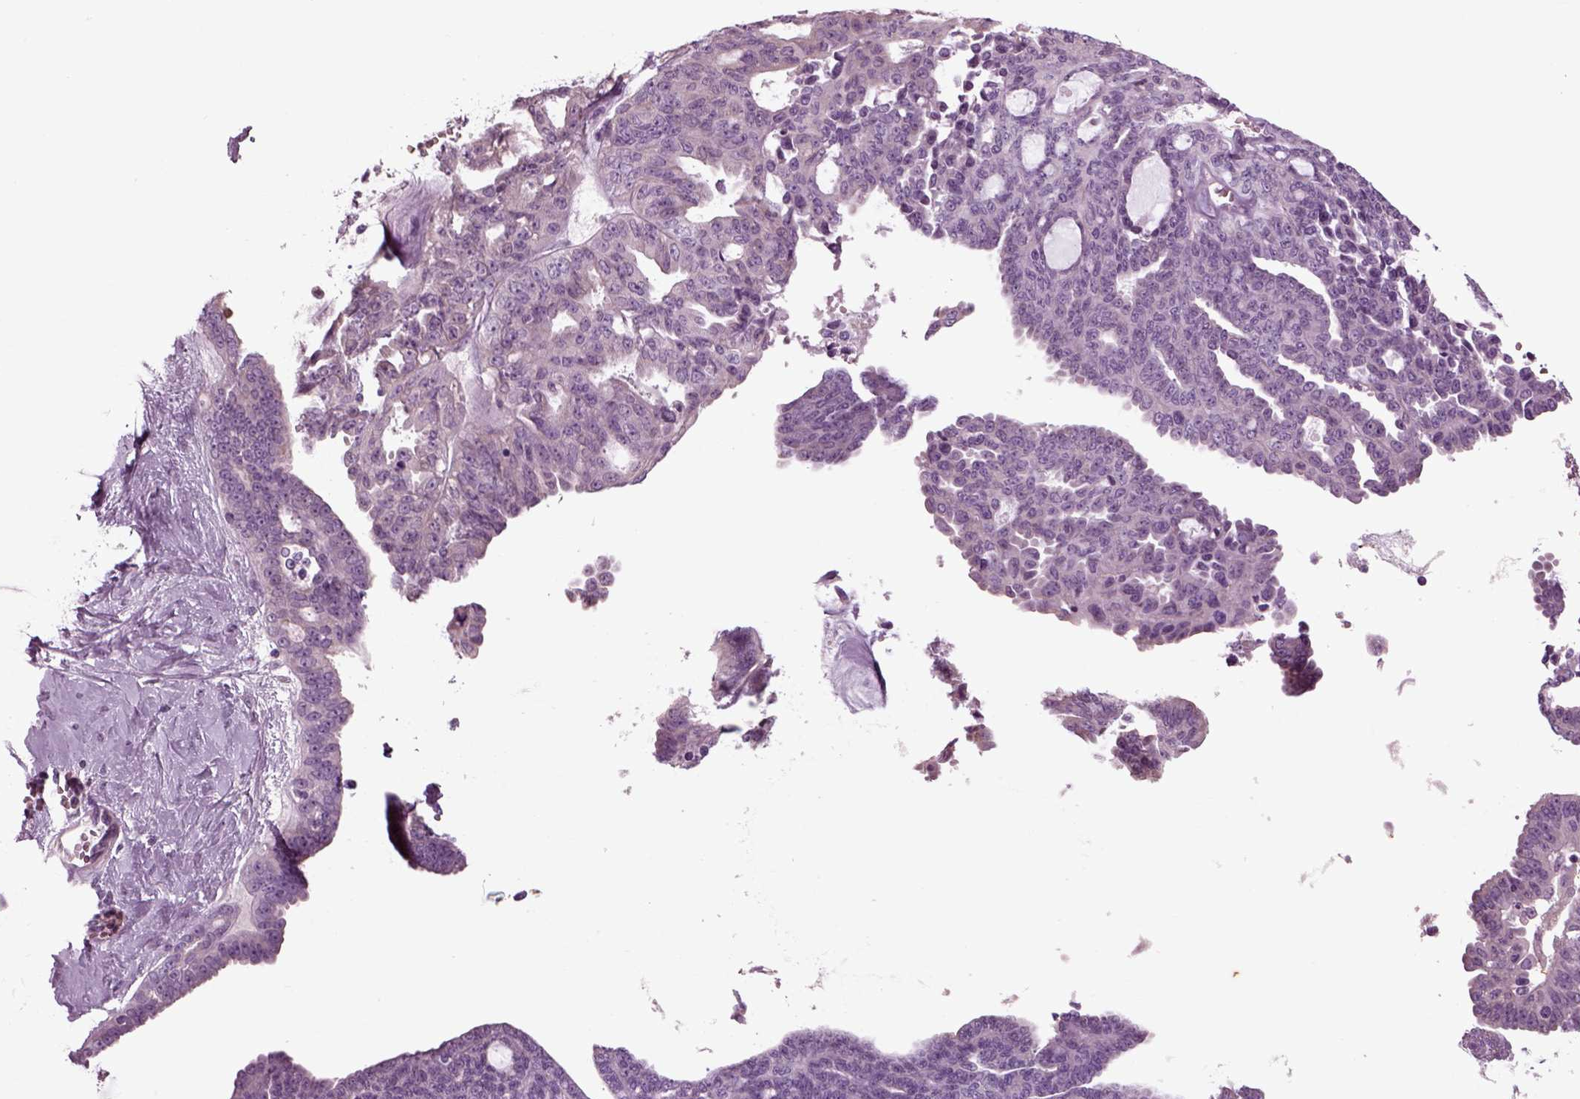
{"staining": {"intensity": "negative", "quantity": "none", "location": "none"}, "tissue": "ovarian cancer", "cell_type": "Tumor cells", "image_type": "cancer", "snomed": [{"axis": "morphology", "description": "Cystadenocarcinoma, serous, NOS"}, {"axis": "topography", "description": "Ovary"}], "caption": "Immunohistochemical staining of human ovarian serous cystadenocarcinoma shows no significant positivity in tumor cells. Nuclei are stained in blue.", "gene": "CHGB", "patient": {"sex": "female", "age": 71}}